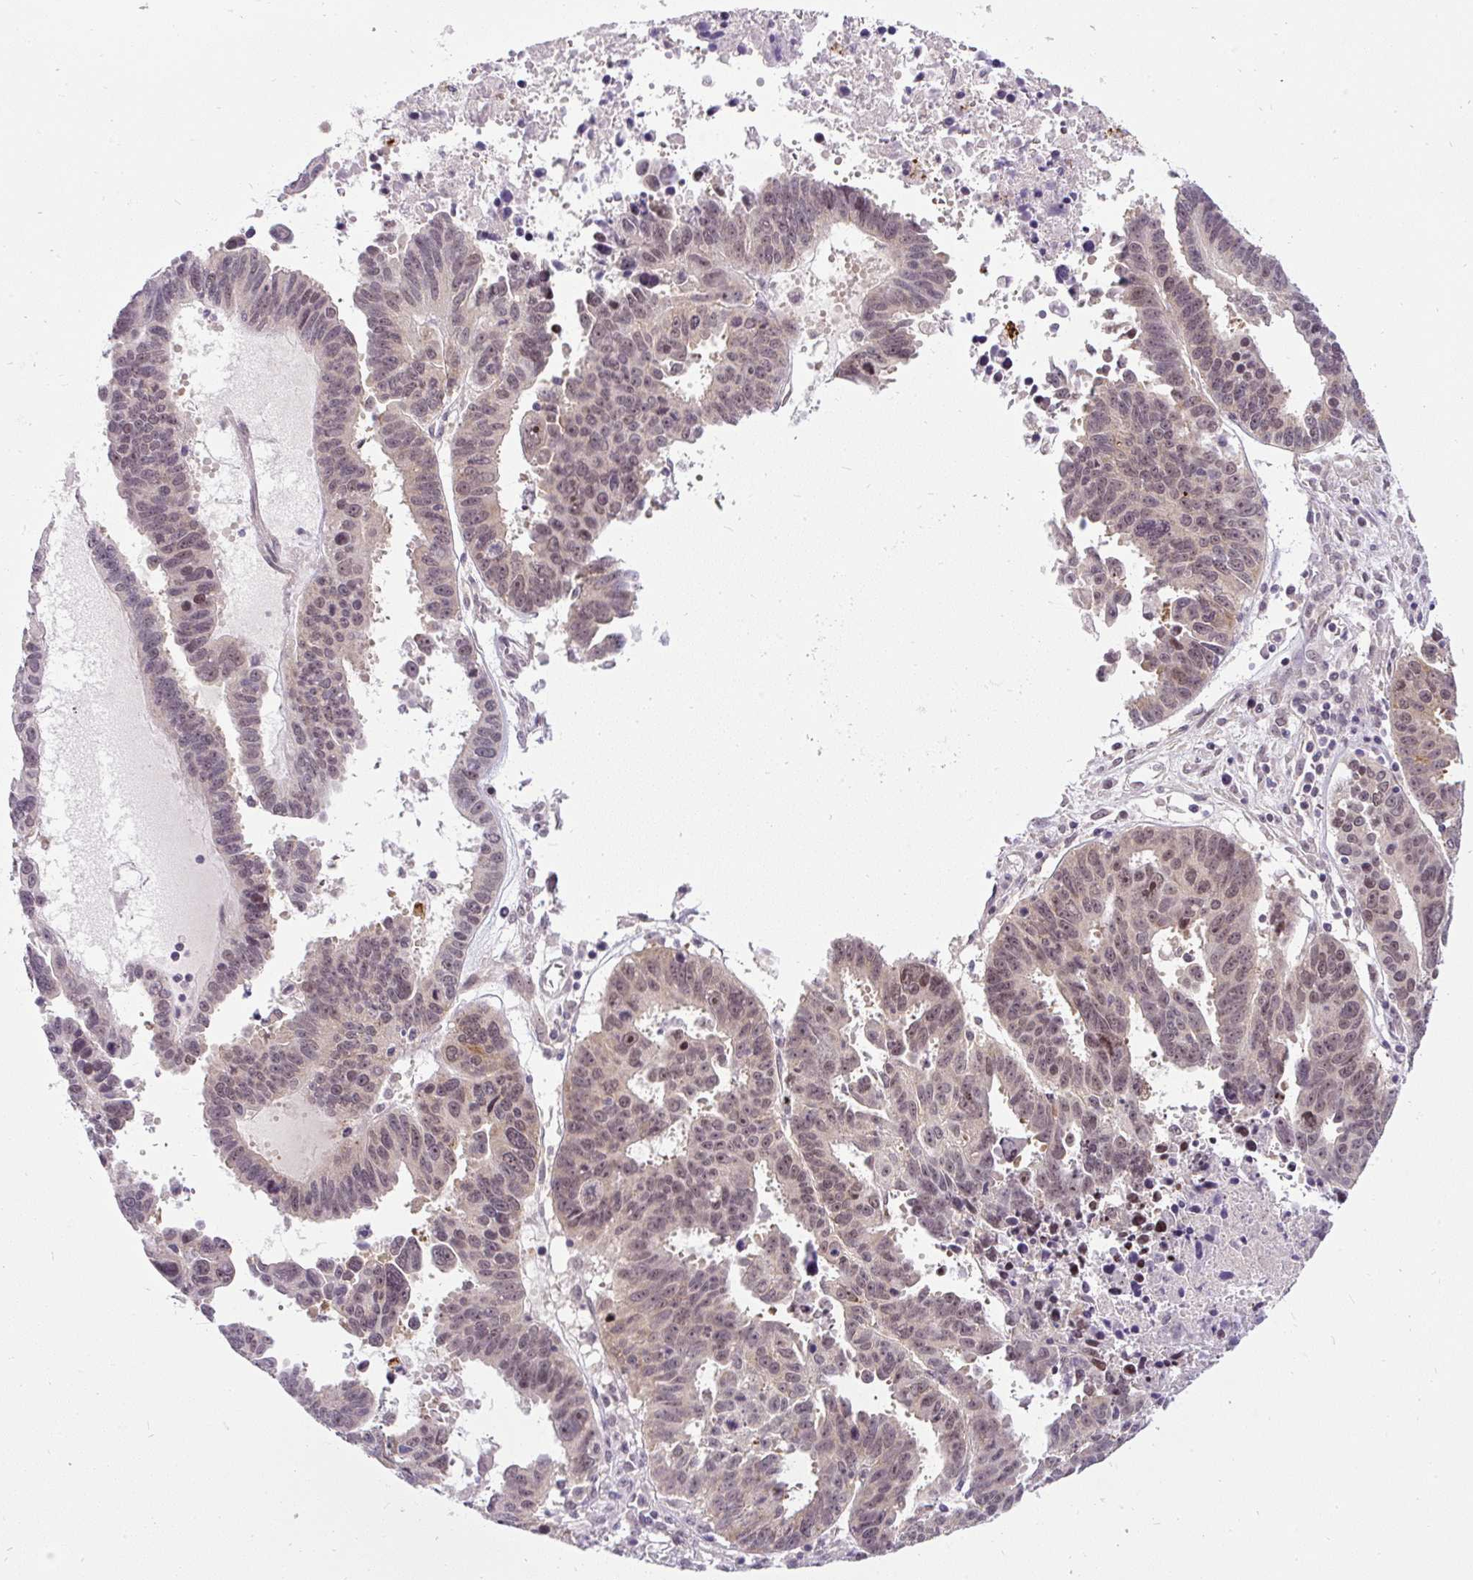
{"staining": {"intensity": "weak", "quantity": ">75%", "location": "cytoplasmic/membranous,nuclear"}, "tissue": "ovarian cancer", "cell_type": "Tumor cells", "image_type": "cancer", "snomed": [{"axis": "morphology", "description": "Carcinoma, endometroid"}, {"axis": "morphology", "description": "Cystadenocarcinoma, serous, NOS"}, {"axis": "topography", "description": "Ovary"}], "caption": "IHC photomicrograph of human ovarian cancer stained for a protein (brown), which reveals low levels of weak cytoplasmic/membranous and nuclear positivity in about >75% of tumor cells.", "gene": "FAM117B", "patient": {"sex": "female", "age": 45}}